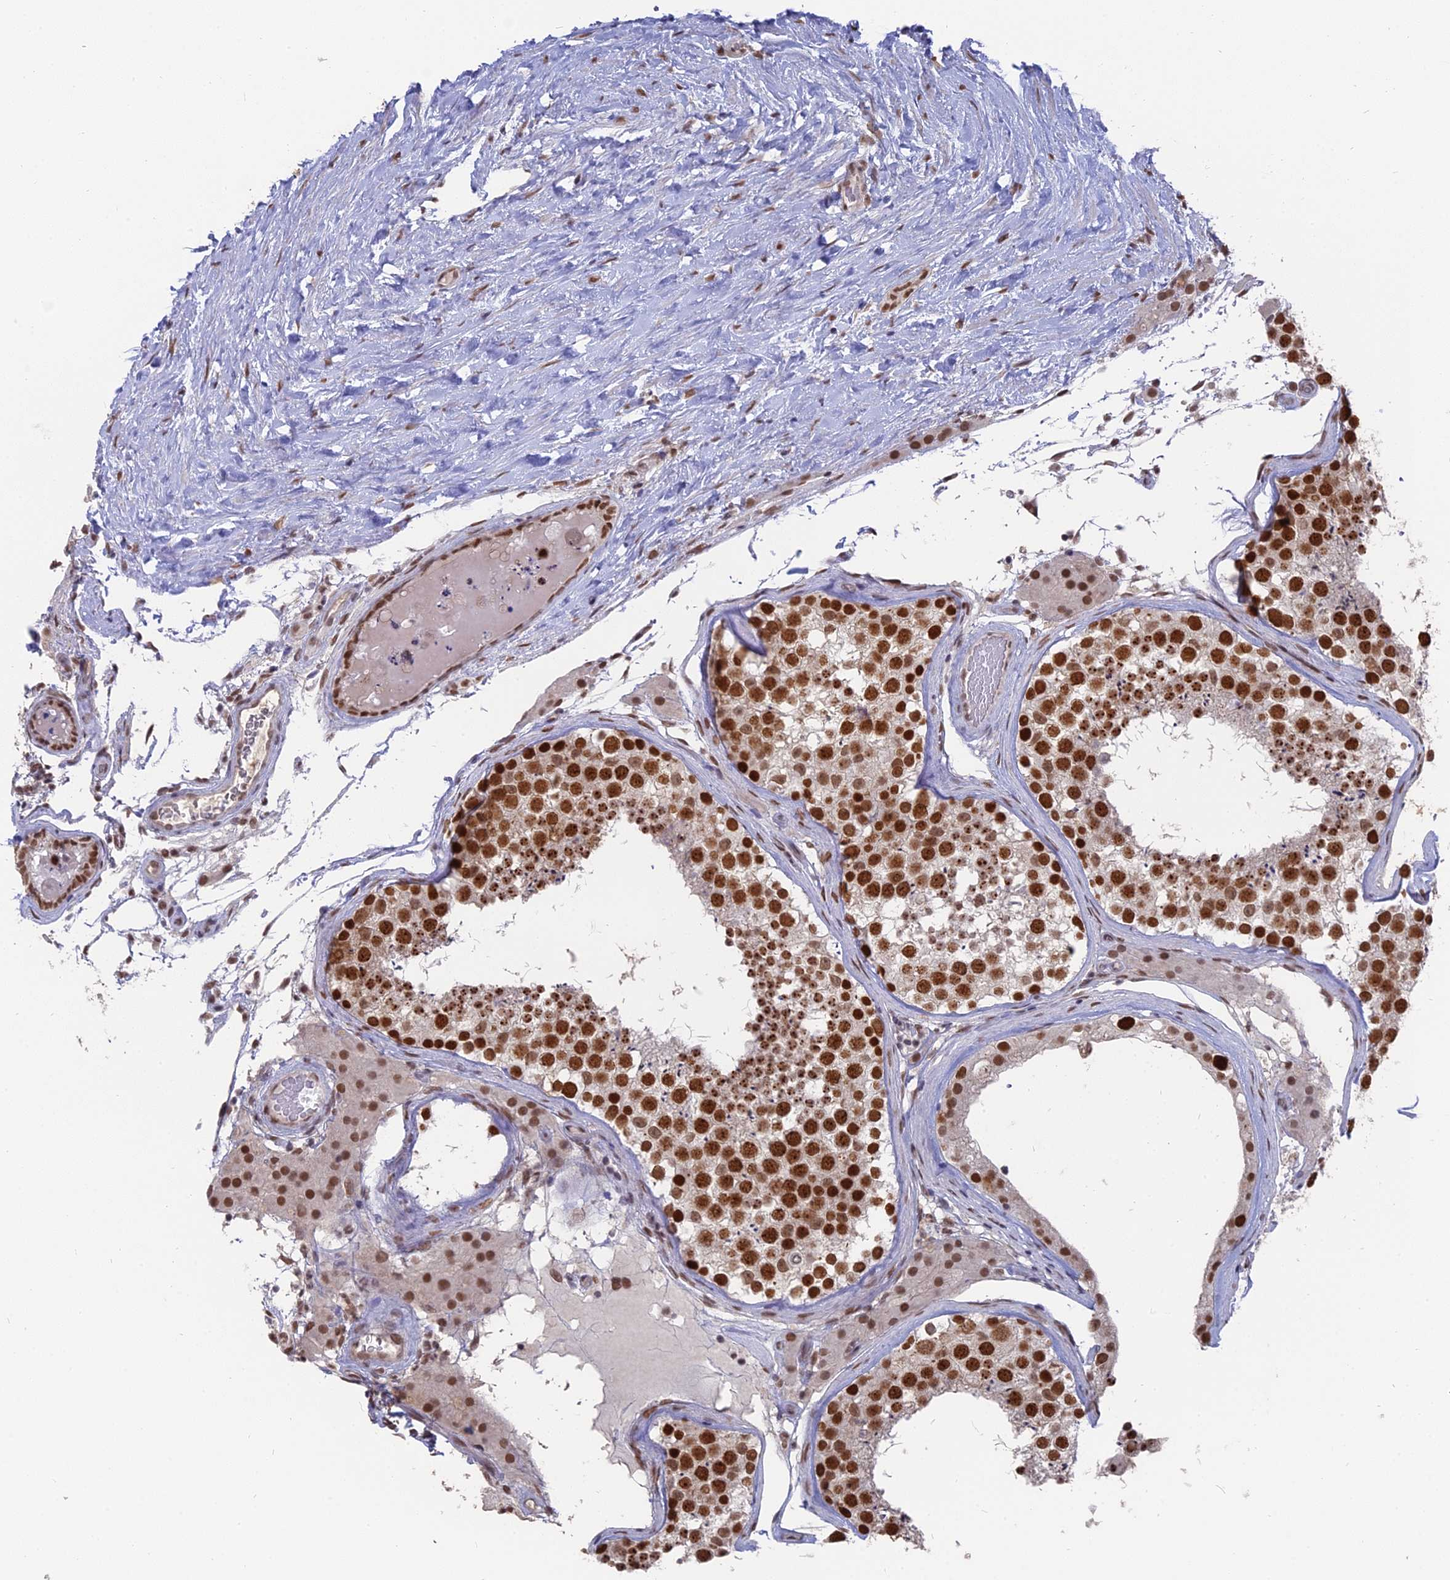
{"staining": {"intensity": "strong", "quantity": ">75%", "location": "nuclear"}, "tissue": "testis", "cell_type": "Cells in seminiferous ducts", "image_type": "normal", "snomed": [{"axis": "morphology", "description": "Normal tissue, NOS"}, {"axis": "topography", "description": "Testis"}], "caption": "IHC staining of benign testis, which reveals high levels of strong nuclear expression in approximately >75% of cells in seminiferous ducts indicating strong nuclear protein staining. The staining was performed using DAB (3,3'-diaminobenzidine) (brown) for protein detection and nuclei were counterstained in hematoxylin (blue).", "gene": "NR1H3", "patient": {"sex": "male", "age": 46}}